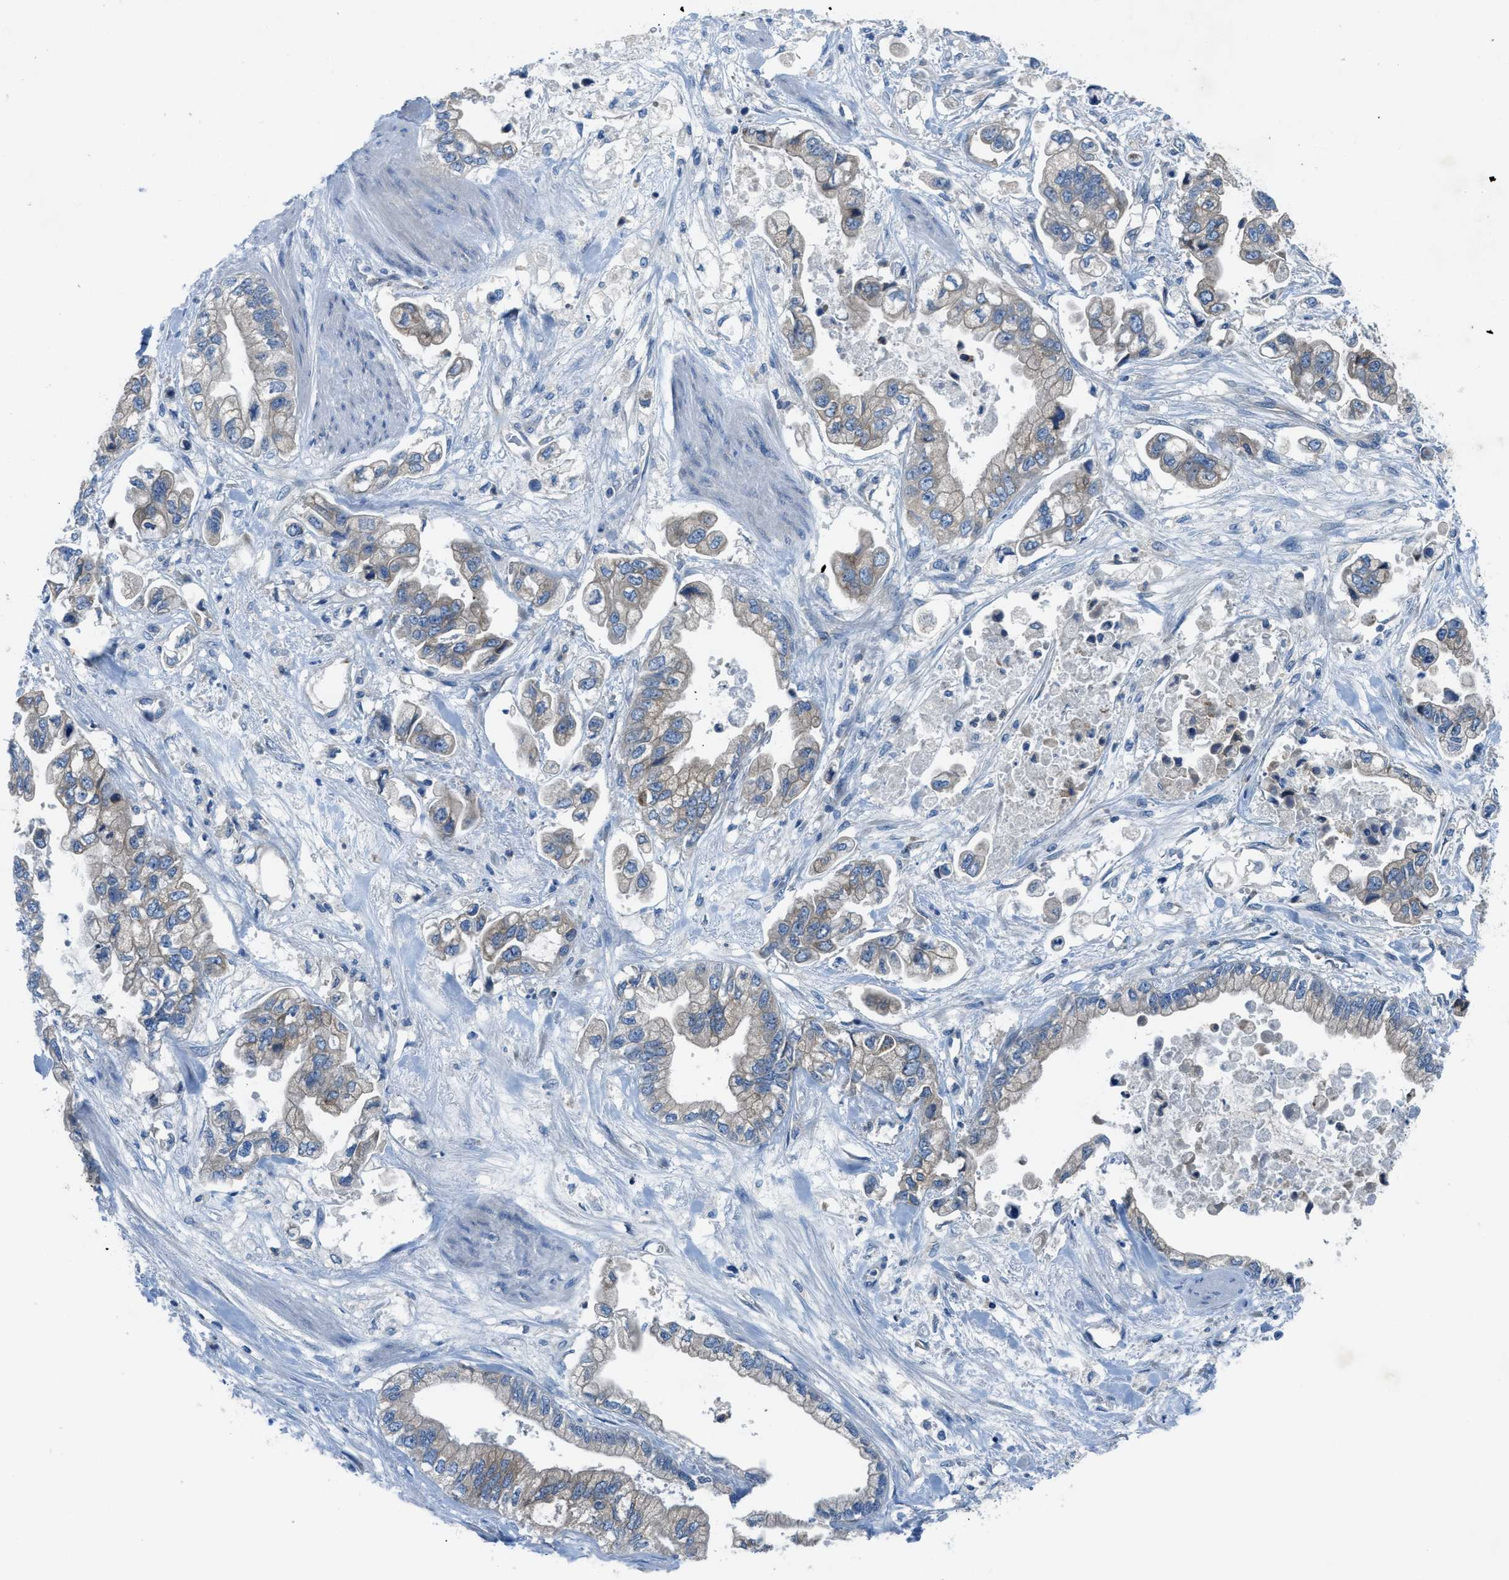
{"staining": {"intensity": "weak", "quantity": "<25%", "location": "cytoplasmic/membranous"}, "tissue": "stomach cancer", "cell_type": "Tumor cells", "image_type": "cancer", "snomed": [{"axis": "morphology", "description": "Normal tissue, NOS"}, {"axis": "morphology", "description": "Adenocarcinoma, NOS"}, {"axis": "topography", "description": "Stomach"}], "caption": "Tumor cells are negative for brown protein staining in adenocarcinoma (stomach).", "gene": "PGR", "patient": {"sex": "male", "age": 62}}